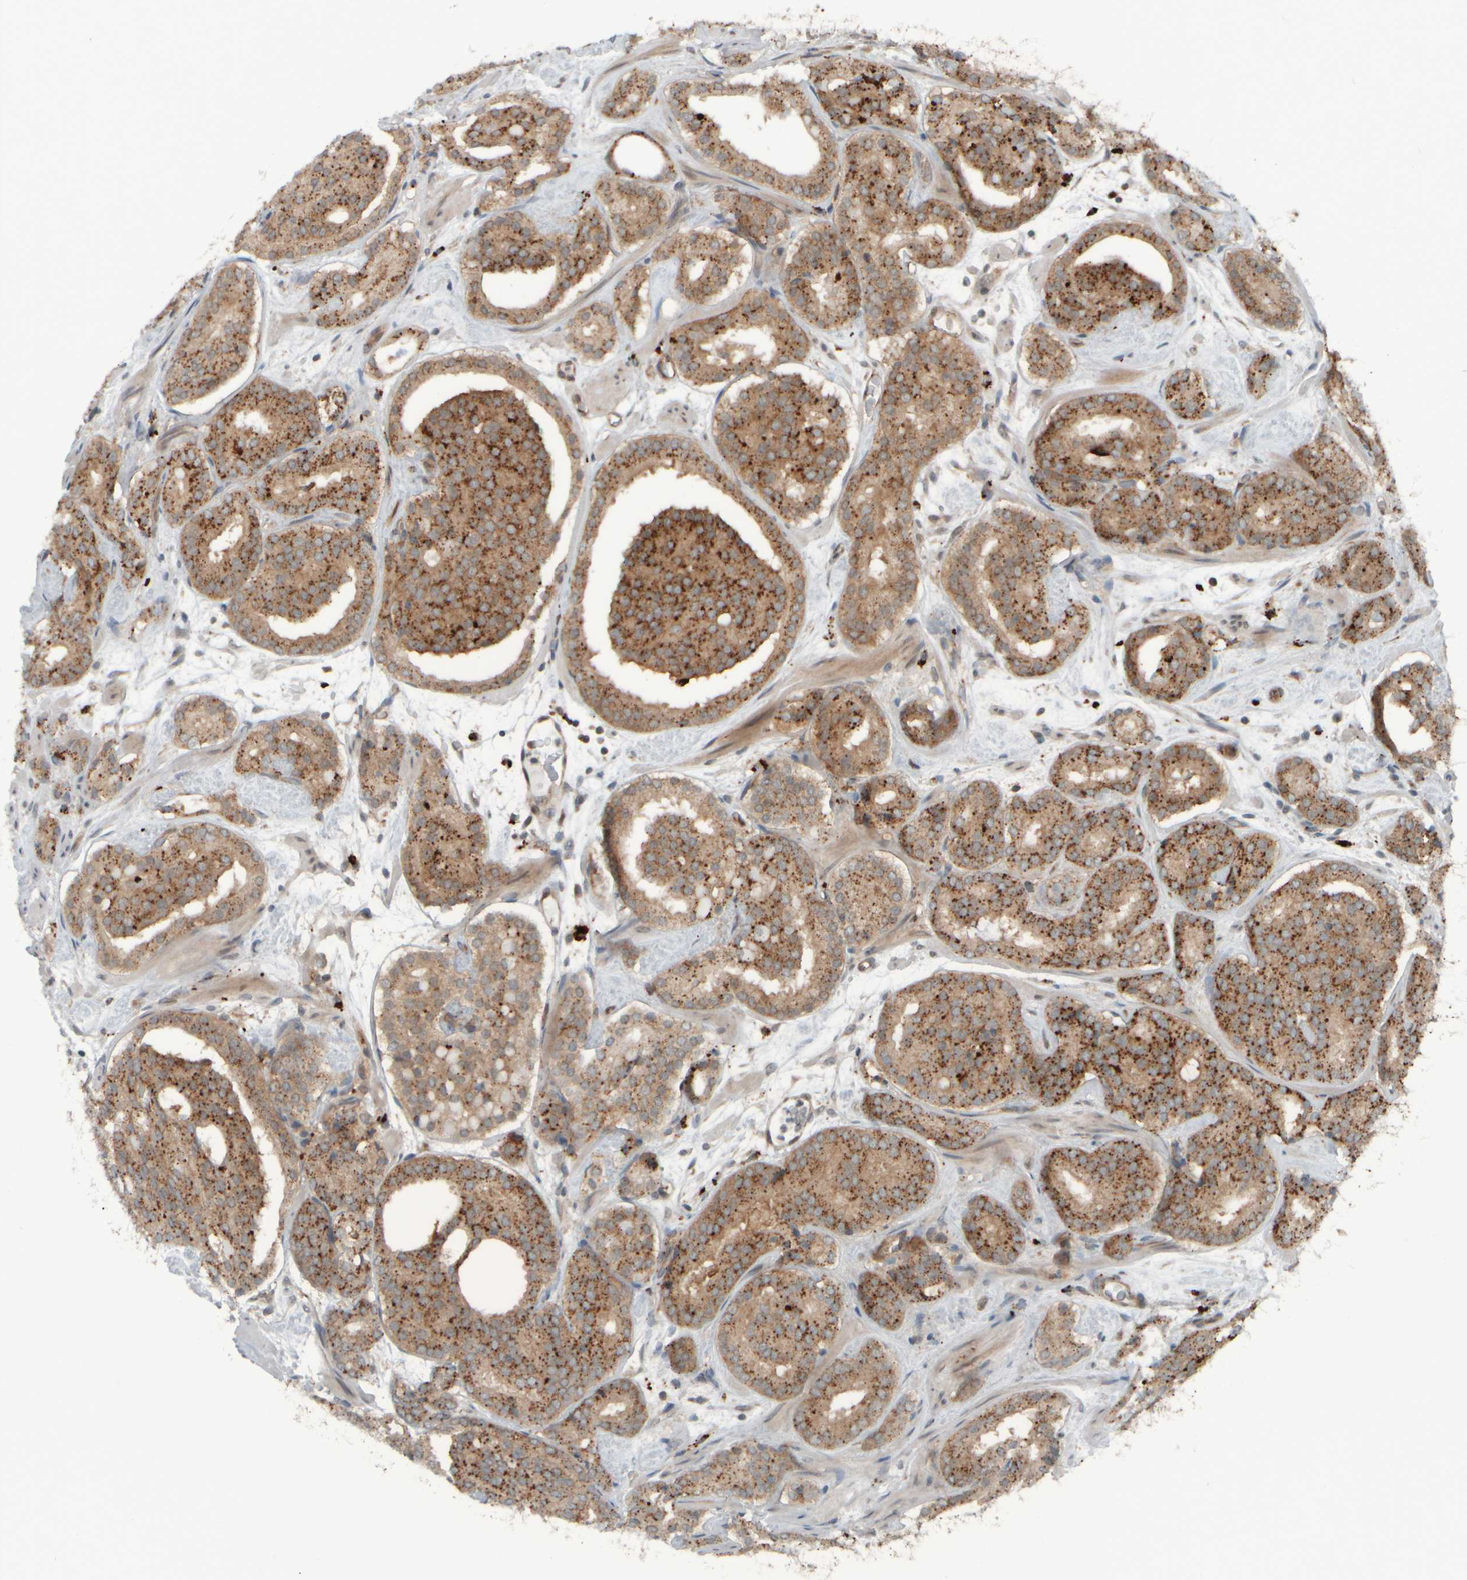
{"staining": {"intensity": "moderate", "quantity": ">75%", "location": "cytoplasmic/membranous"}, "tissue": "prostate cancer", "cell_type": "Tumor cells", "image_type": "cancer", "snomed": [{"axis": "morphology", "description": "Adenocarcinoma, Low grade"}, {"axis": "topography", "description": "Prostate"}], "caption": "Moderate cytoplasmic/membranous staining is seen in approximately >75% of tumor cells in low-grade adenocarcinoma (prostate). (IHC, brightfield microscopy, high magnification).", "gene": "GIGYF1", "patient": {"sex": "male", "age": 69}}